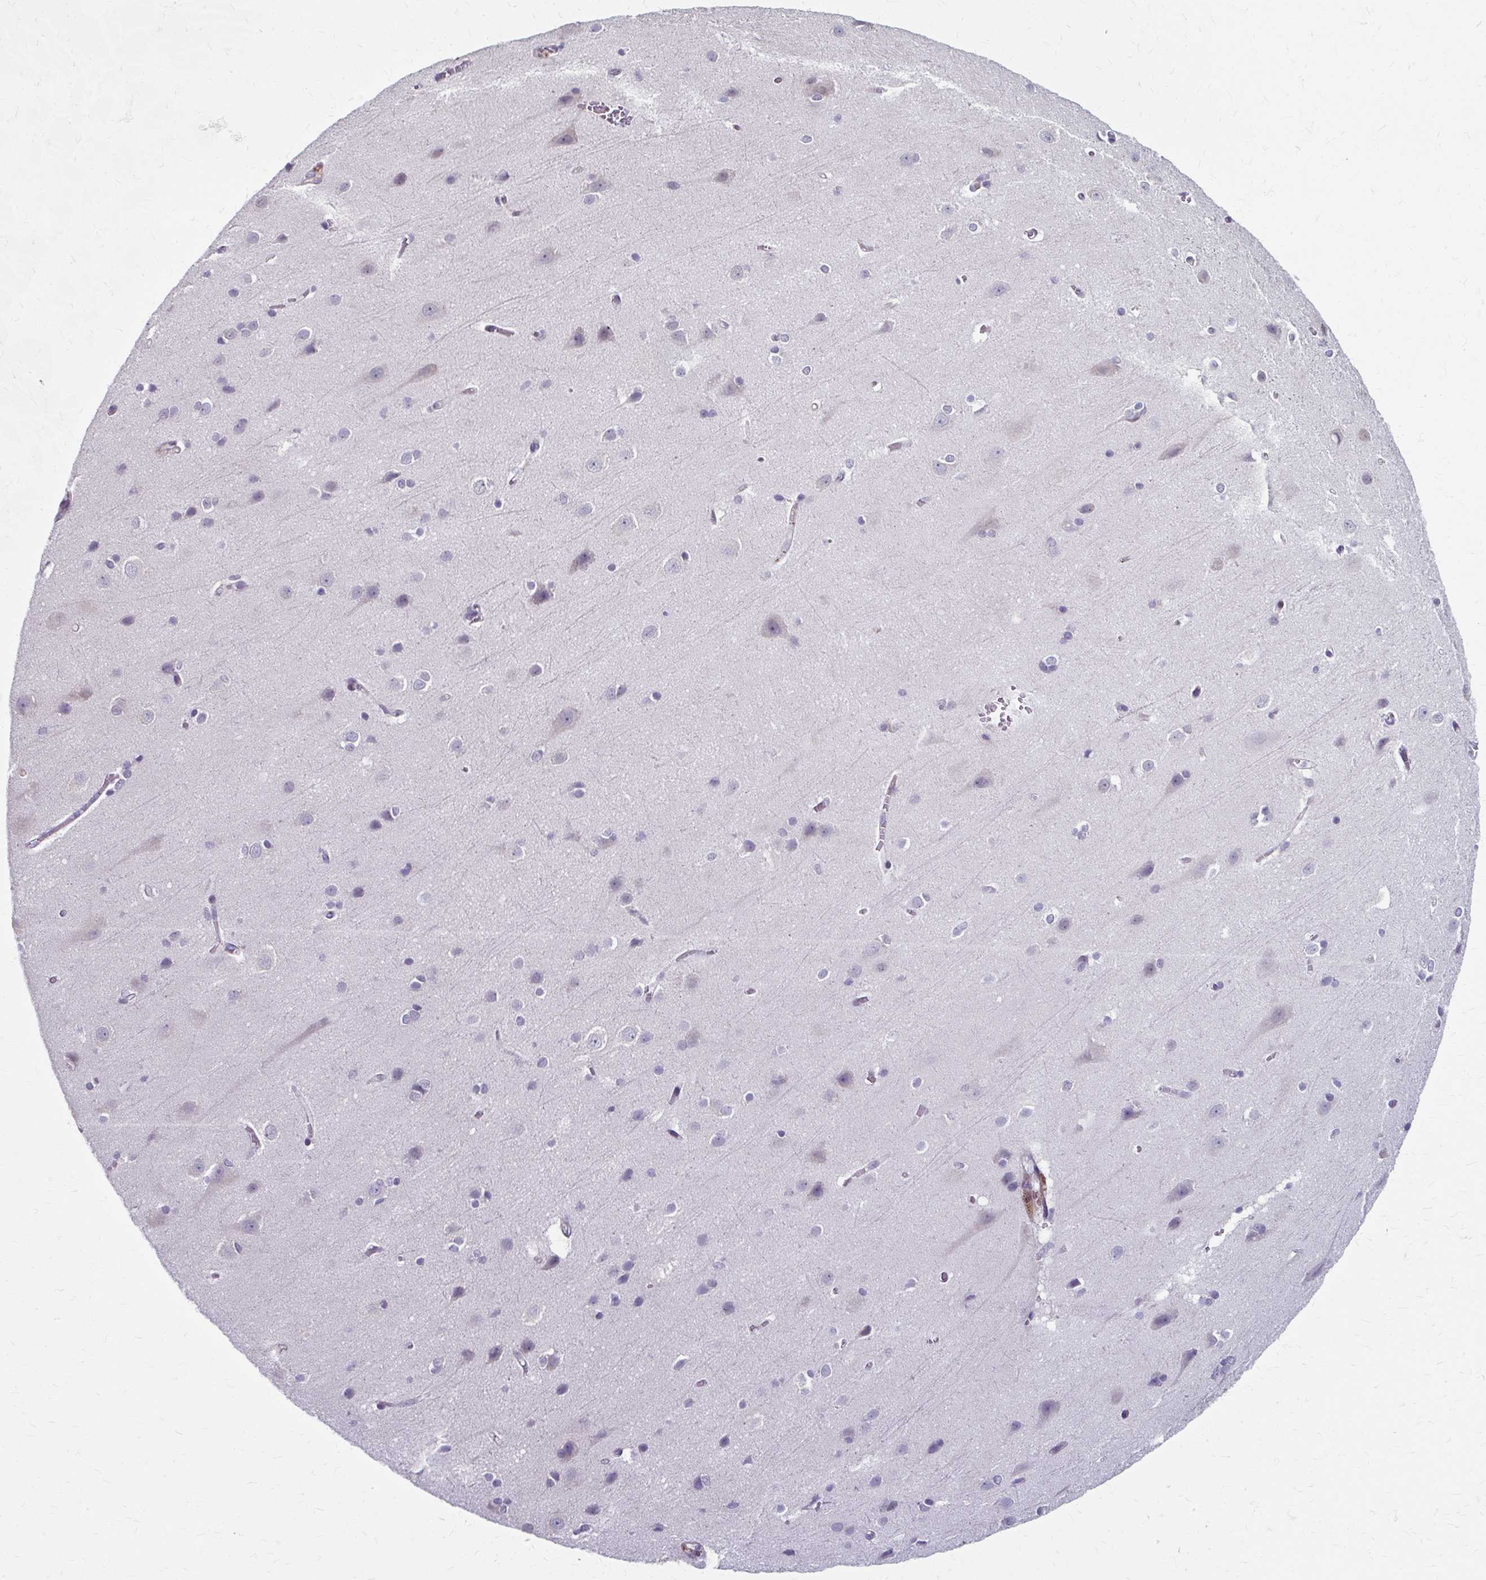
{"staining": {"intensity": "weak", "quantity": "25%-75%", "location": "cytoplasmic/membranous"}, "tissue": "cerebral cortex", "cell_type": "Endothelial cells", "image_type": "normal", "snomed": [{"axis": "morphology", "description": "Normal tissue, NOS"}, {"axis": "topography", "description": "Cerebral cortex"}], "caption": "Protein staining of benign cerebral cortex exhibits weak cytoplasmic/membranous positivity in about 25%-75% of endothelial cells. The staining is performed using DAB brown chromogen to label protein expression. The nuclei are counter-stained blue using hematoxylin.", "gene": "ZNF555", "patient": {"sex": "male", "age": 37}}